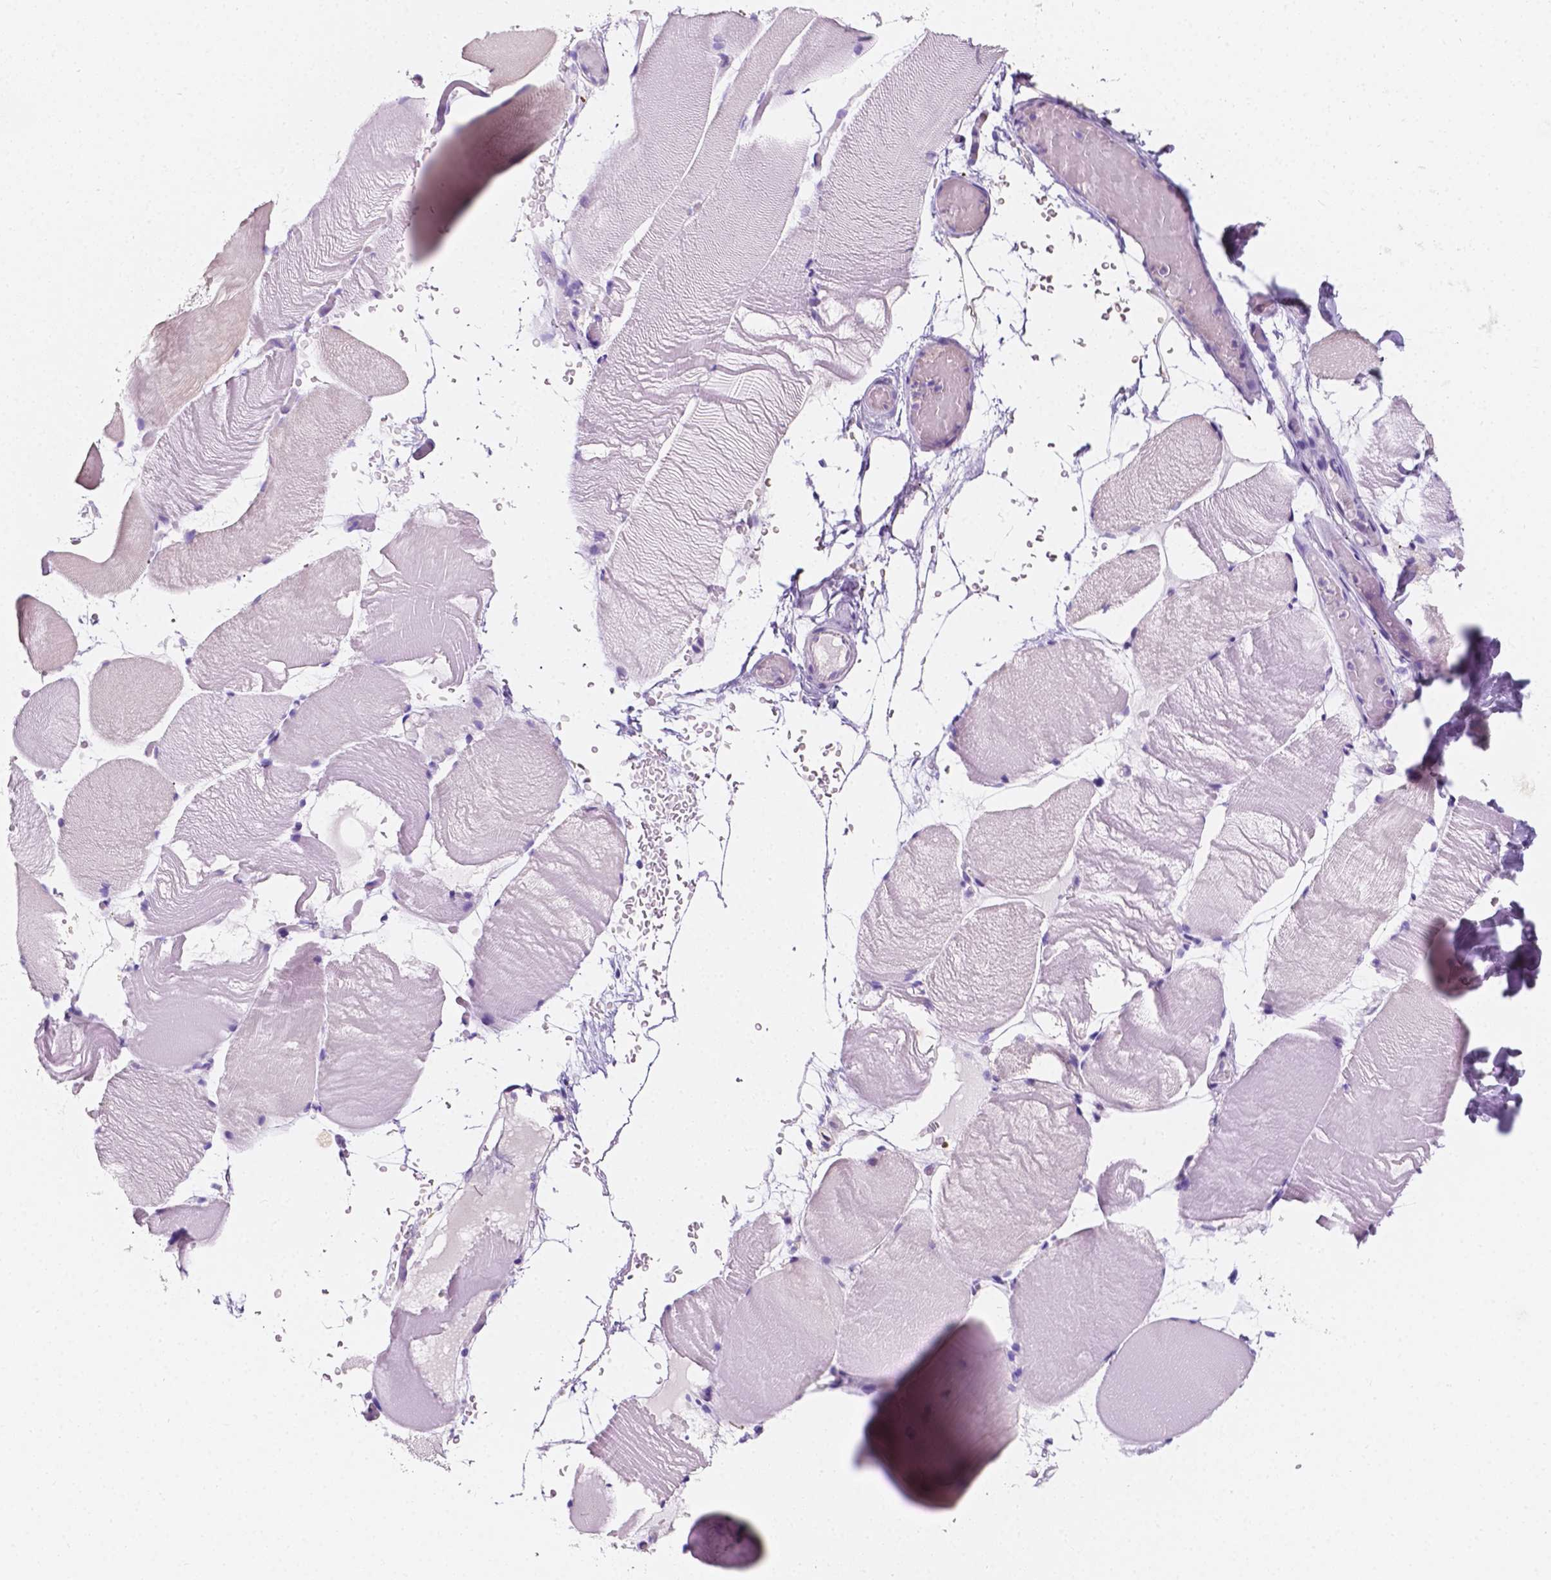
{"staining": {"intensity": "negative", "quantity": "none", "location": "none"}, "tissue": "skeletal muscle", "cell_type": "Myocytes", "image_type": "normal", "snomed": [{"axis": "morphology", "description": "Normal tissue, NOS"}, {"axis": "topography", "description": "Skeletal muscle"}], "caption": "Myocytes show no significant protein positivity in normal skeletal muscle. Nuclei are stained in blue.", "gene": "SIRT2", "patient": {"sex": "female", "age": 37}}